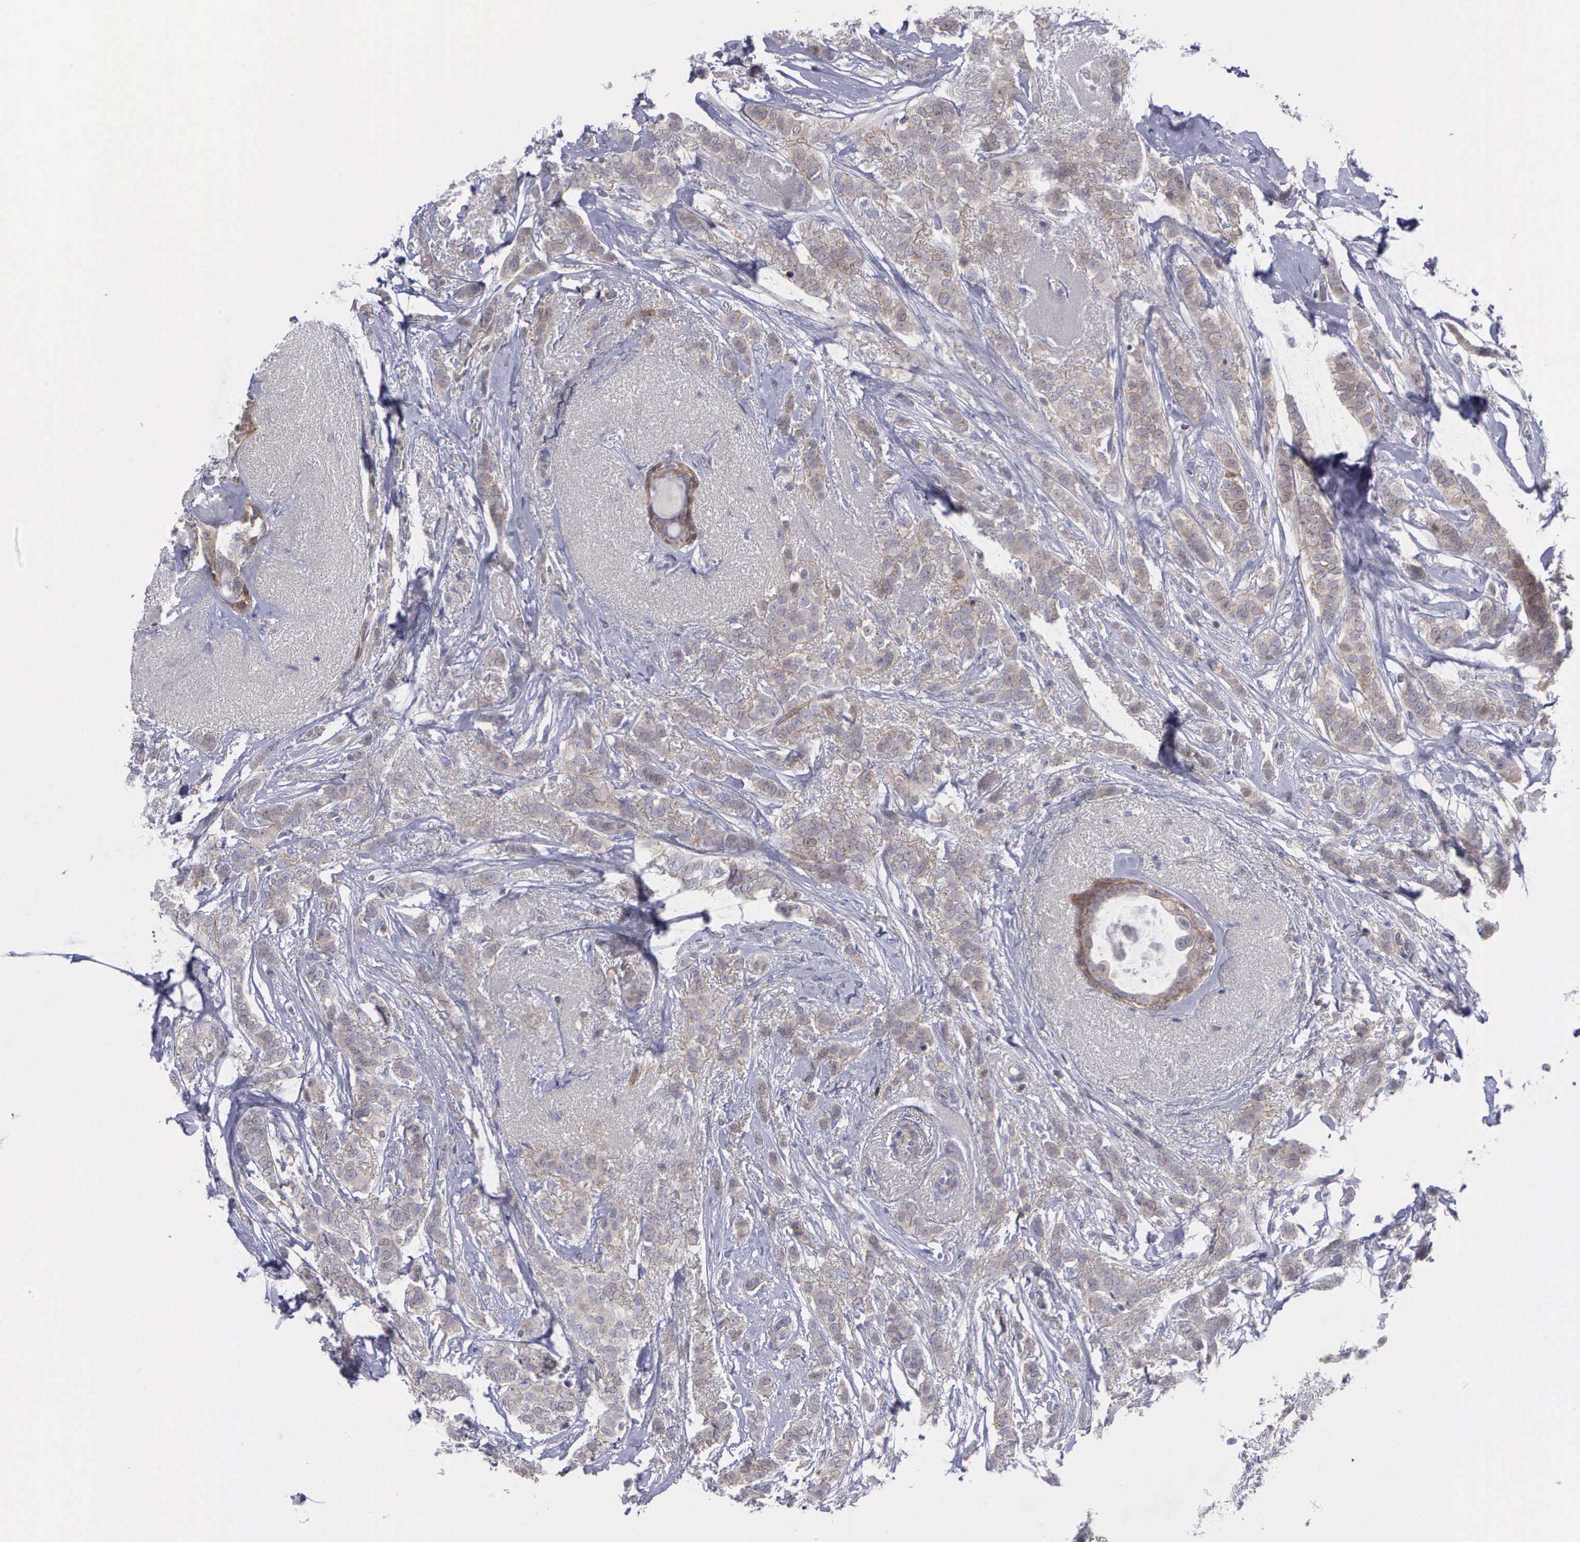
{"staining": {"intensity": "weak", "quantity": "25%-75%", "location": "cytoplasmic/membranous"}, "tissue": "breast cancer", "cell_type": "Tumor cells", "image_type": "cancer", "snomed": [{"axis": "morphology", "description": "Lobular carcinoma"}, {"axis": "topography", "description": "Breast"}], "caption": "Human lobular carcinoma (breast) stained for a protein (brown) demonstrates weak cytoplasmic/membranous positive positivity in about 25%-75% of tumor cells.", "gene": "MICAL3", "patient": {"sex": "female", "age": 55}}